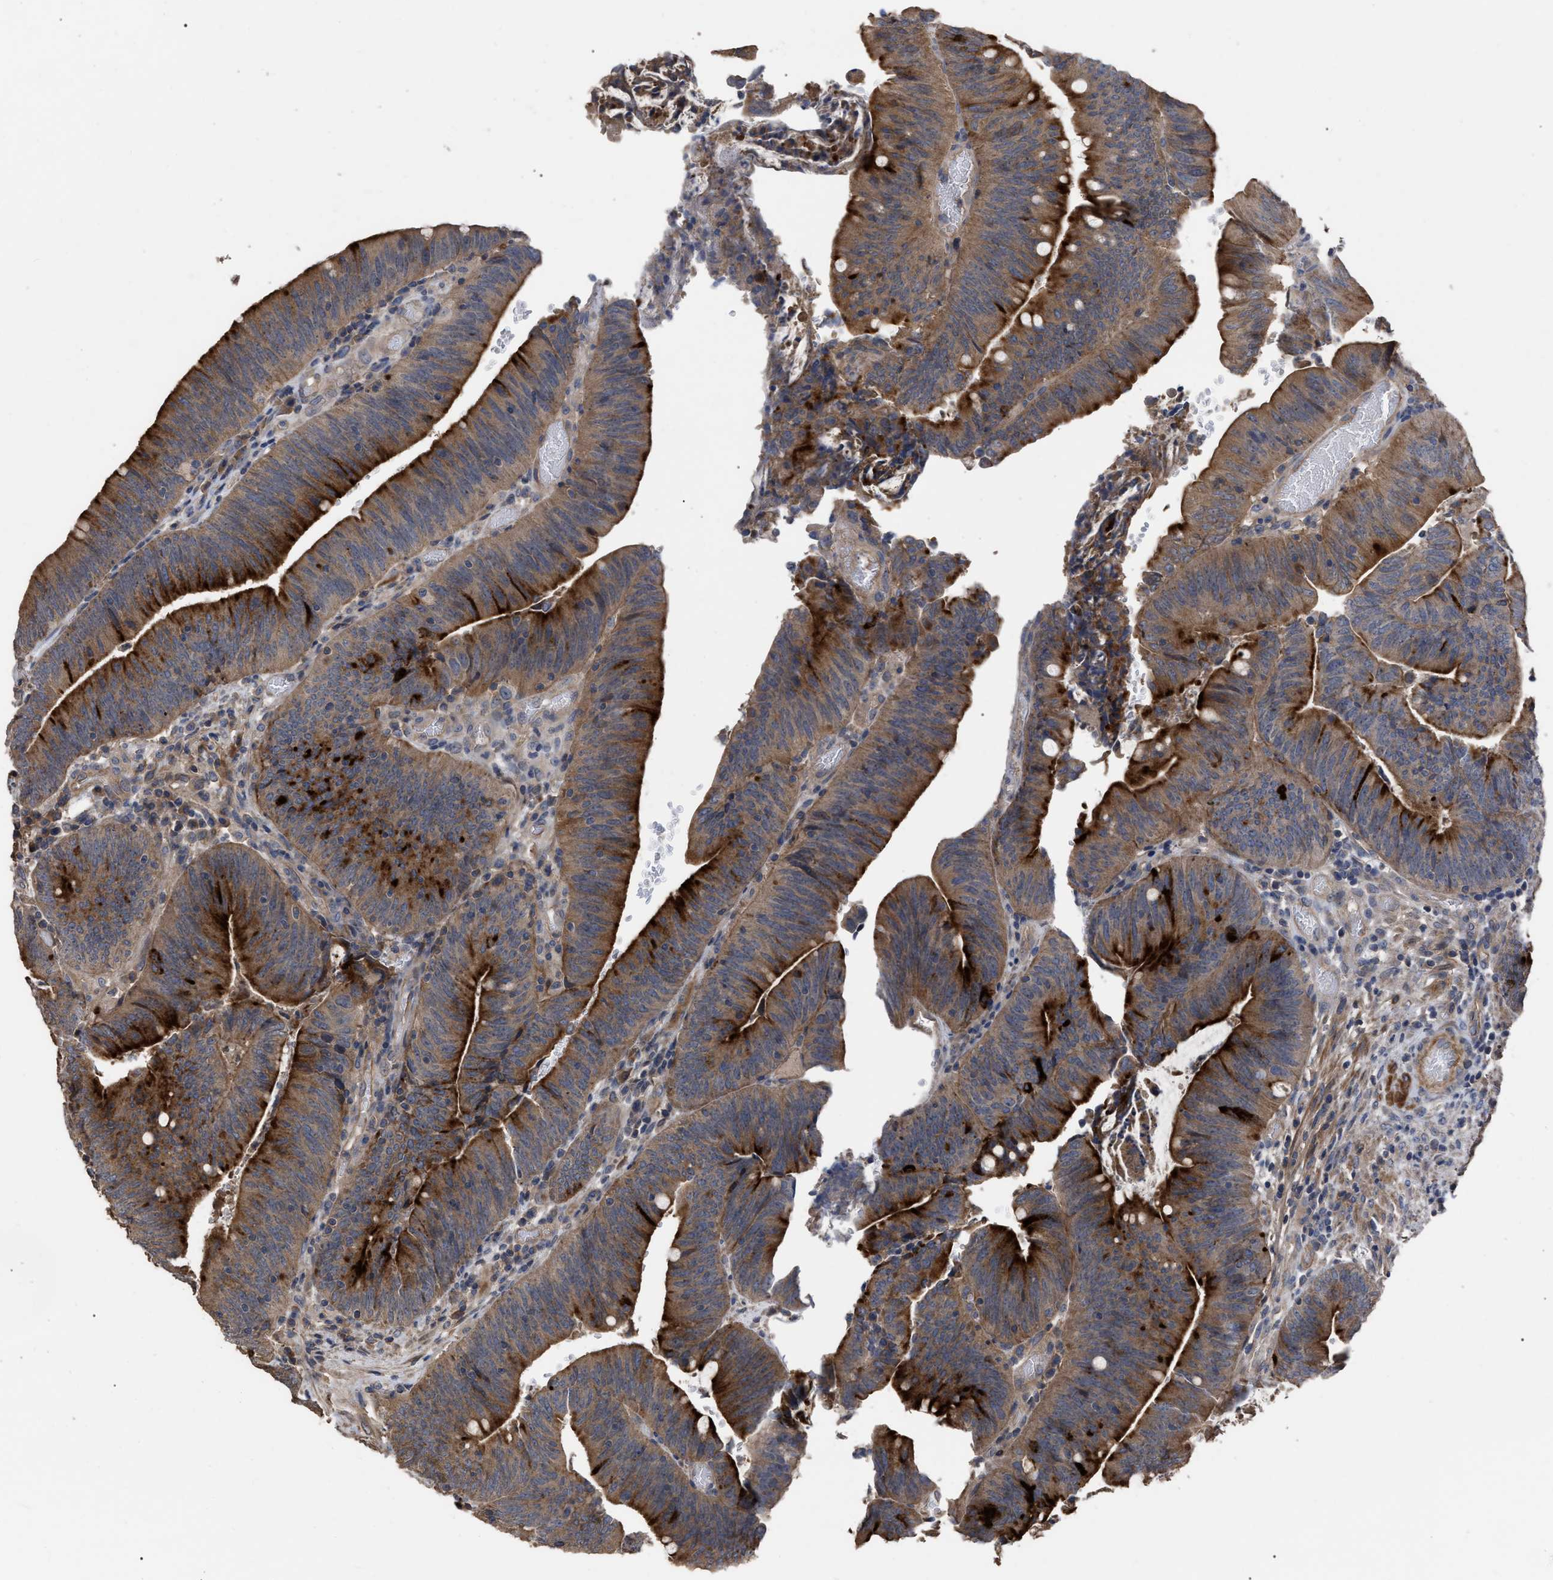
{"staining": {"intensity": "strong", "quantity": ">75%", "location": "cytoplasmic/membranous"}, "tissue": "colorectal cancer", "cell_type": "Tumor cells", "image_type": "cancer", "snomed": [{"axis": "morphology", "description": "Normal tissue, NOS"}, {"axis": "morphology", "description": "Adenocarcinoma, NOS"}, {"axis": "topography", "description": "Rectum"}], "caption": "Colorectal adenocarcinoma was stained to show a protein in brown. There is high levels of strong cytoplasmic/membranous staining in about >75% of tumor cells.", "gene": "BTN2A1", "patient": {"sex": "female", "age": 66}}